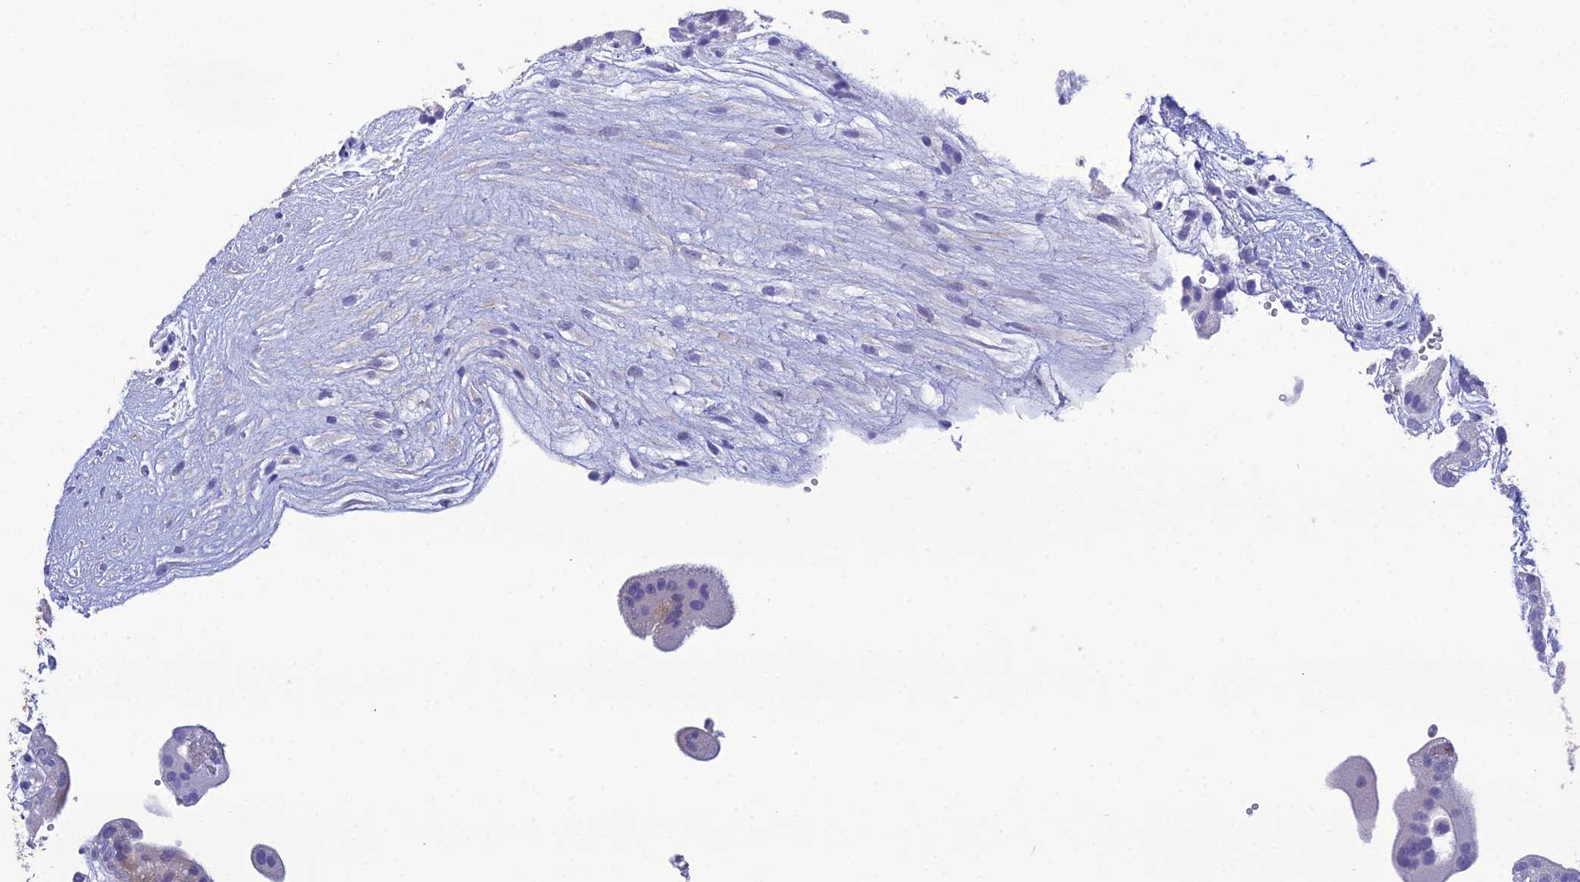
{"staining": {"intensity": "strong", "quantity": "<25%", "location": "cytoplasmic/membranous"}, "tissue": "placenta", "cell_type": "Decidual cells", "image_type": "normal", "snomed": [{"axis": "morphology", "description": "Normal tissue, NOS"}, {"axis": "topography", "description": "Placenta"}], "caption": "Immunohistochemical staining of normal placenta reveals medium levels of strong cytoplasmic/membranous staining in about <25% of decidual cells. (IHC, brightfield microscopy, high magnification).", "gene": "OR56B1", "patient": {"sex": "female", "age": 18}}